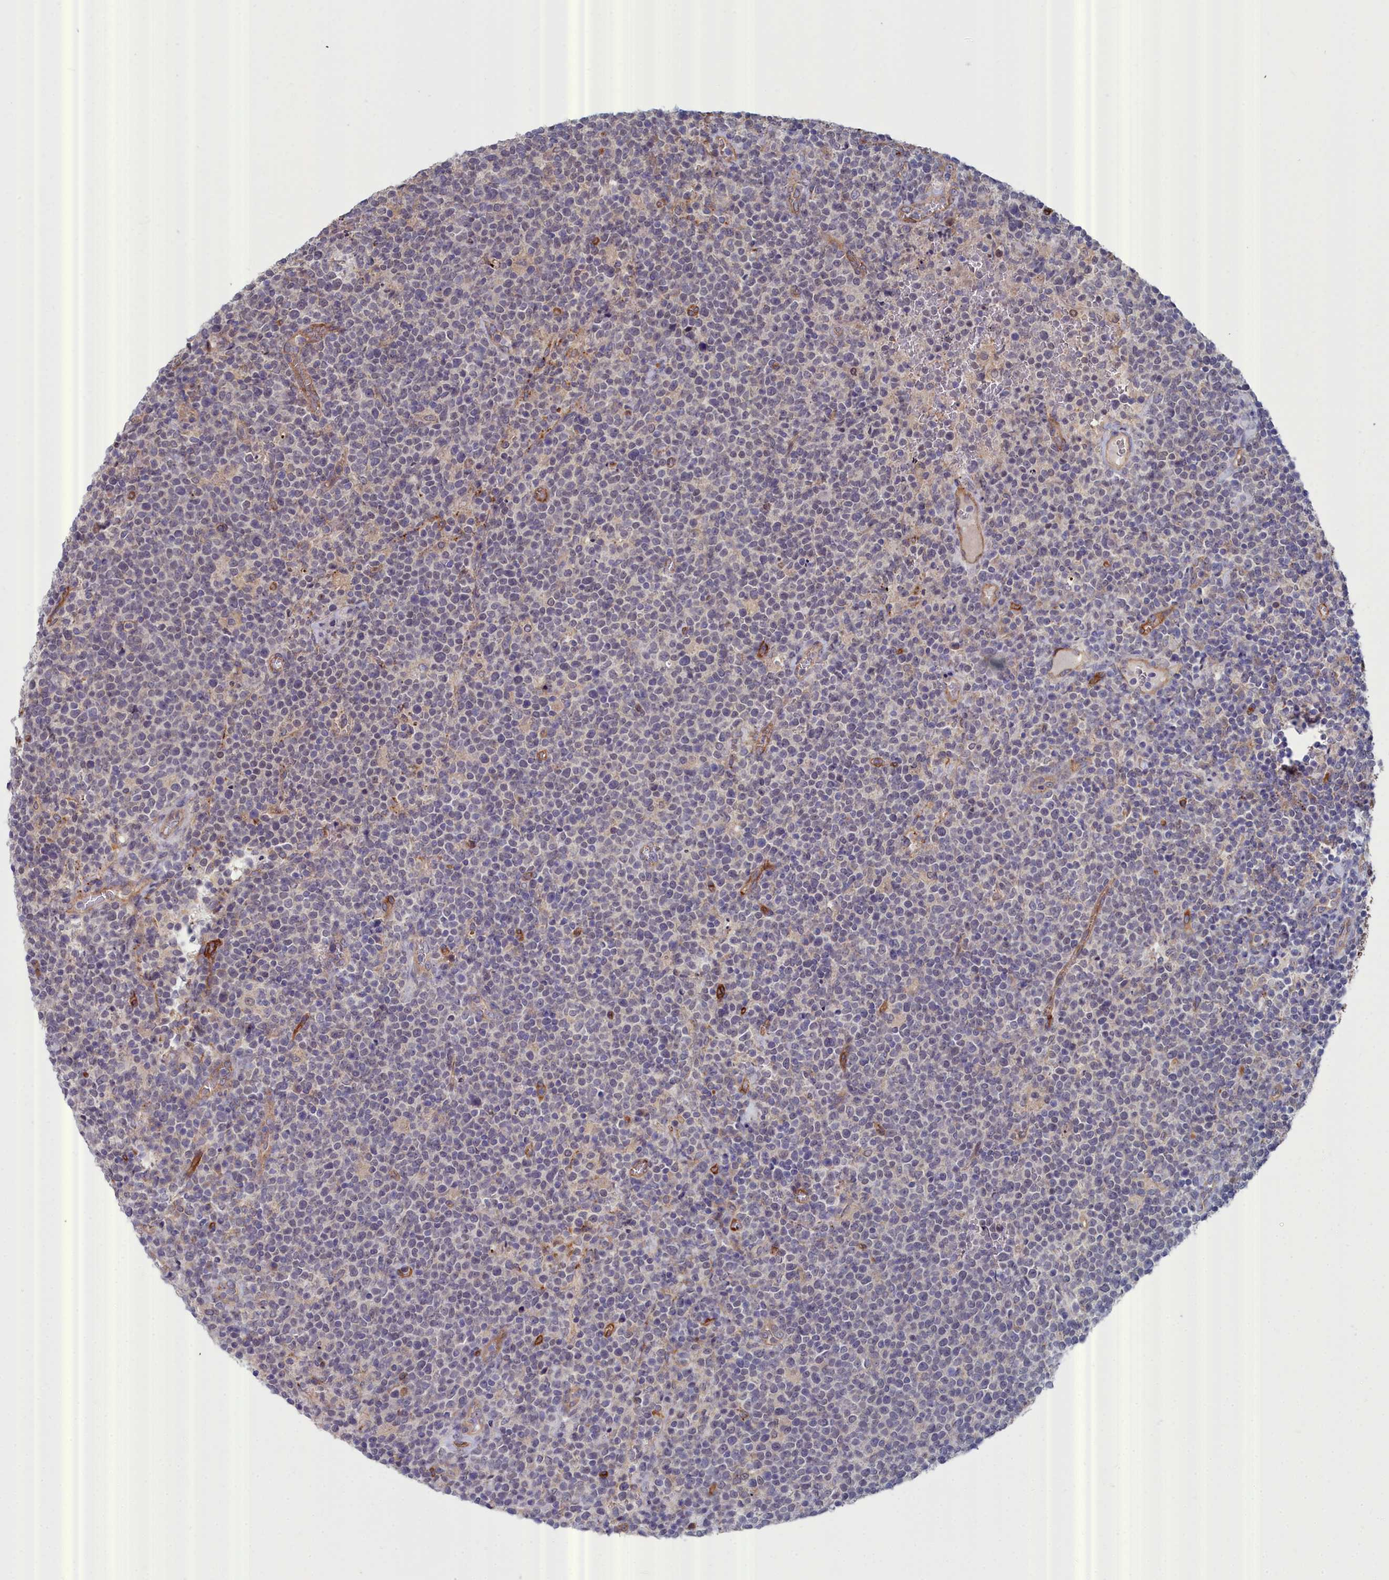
{"staining": {"intensity": "negative", "quantity": "none", "location": "none"}, "tissue": "lymphoma", "cell_type": "Tumor cells", "image_type": "cancer", "snomed": [{"axis": "morphology", "description": "Malignant lymphoma, non-Hodgkin's type, High grade"}, {"axis": "topography", "description": "Lymph node"}], "caption": "Immunohistochemical staining of human malignant lymphoma, non-Hodgkin's type (high-grade) exhibits no significant expression in tumor cells.", "gene": "RDX", "patient": {"sex": "male", "age": 61}}